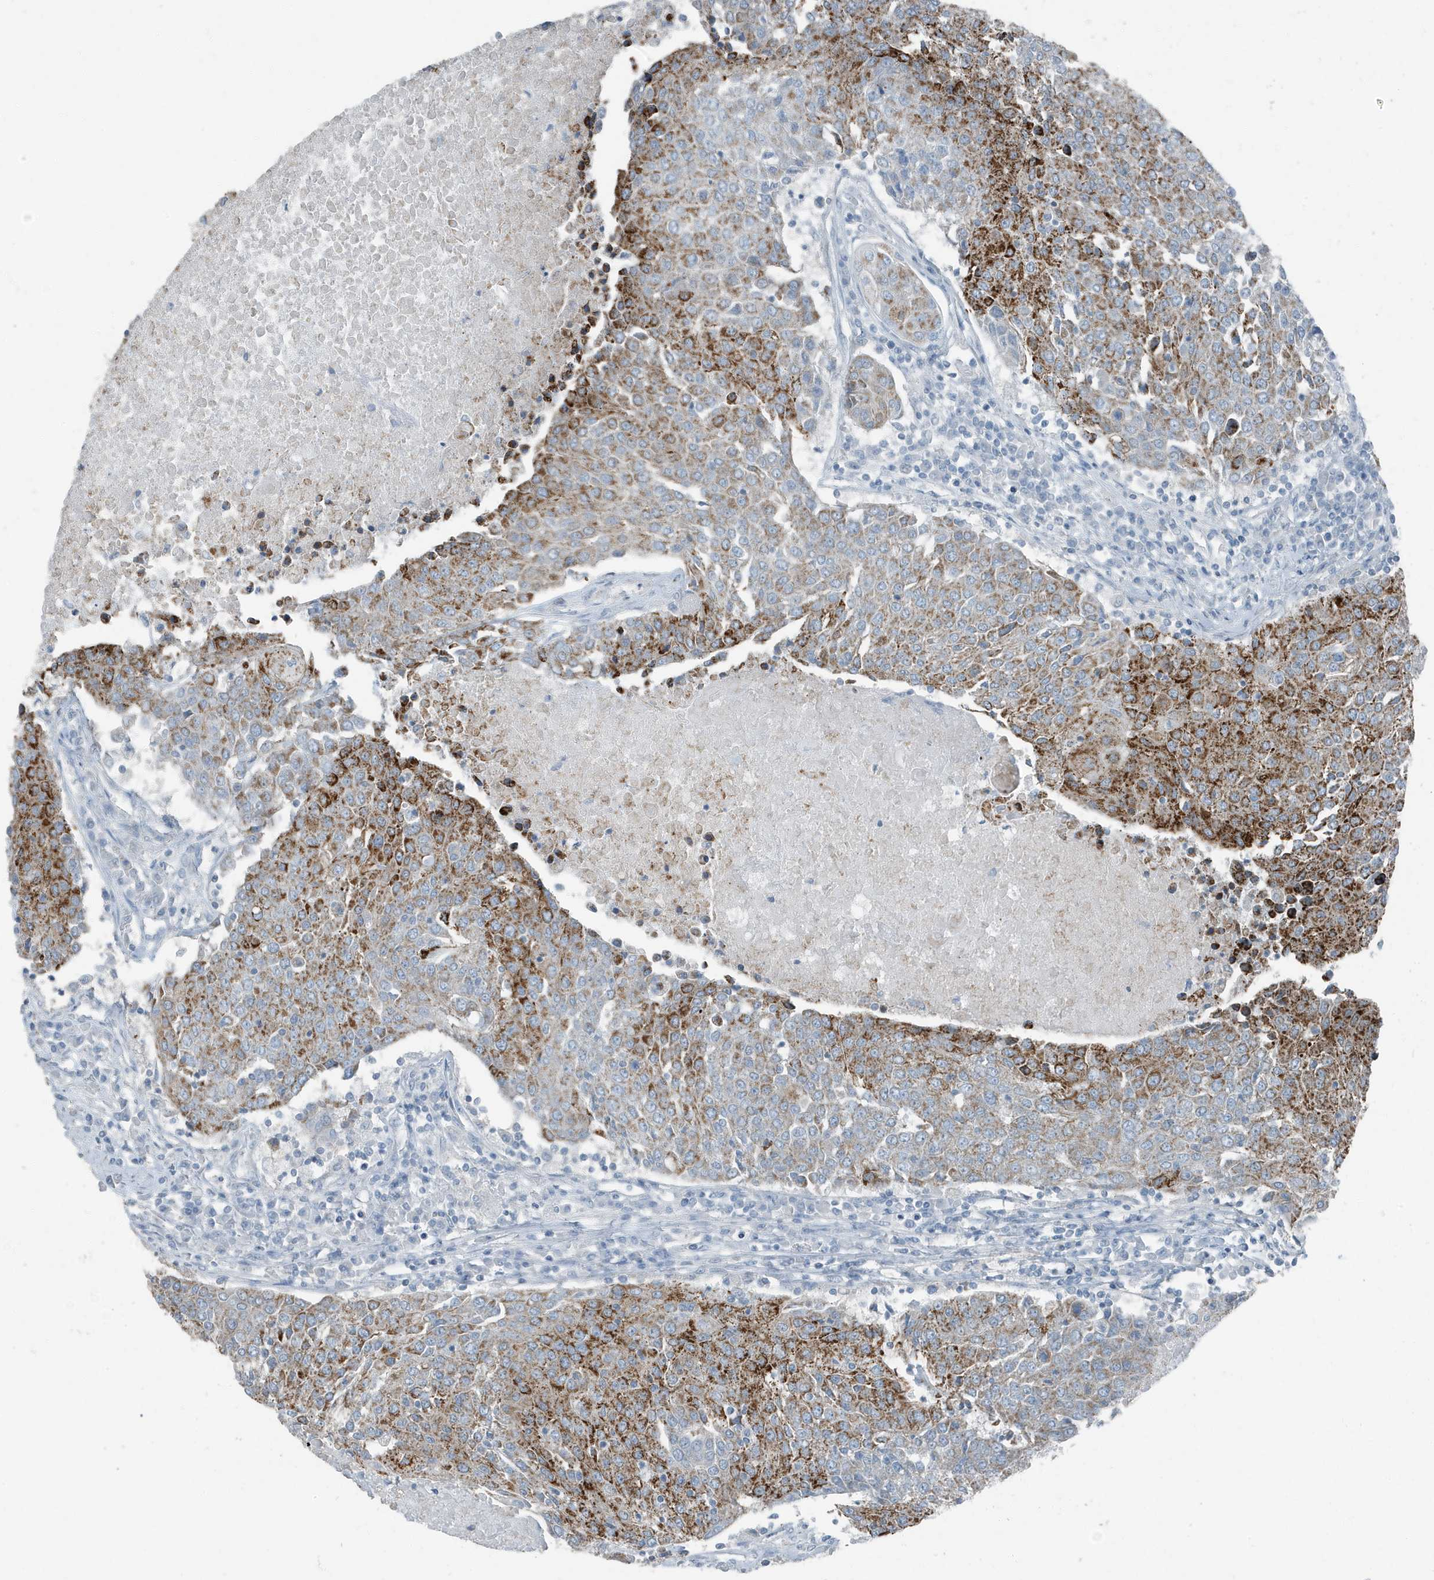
{"staining": {"intensity": "moderate", "quantity": "25%-75%", "location": "cytoplasmic/membranous"}, "tissue": "urothelial cancer", "cell_type": "Tumor cells", "image_type": "cancer", "snomed": [{"axis": "morphology", "description": "Urothelial carcinoma, High grade"}, {"axis": "topography", "description": "Urinary bladder"}], "caption": "This photomicrograph exhibits immunohistochemistry staining of human urothelial cancer, with medium moderate cytoplasmic/membranous expression in about 25%-75% of tumor cells.", "gene": "FAM162A", "patient": {"sex": "female", "age": 85}}